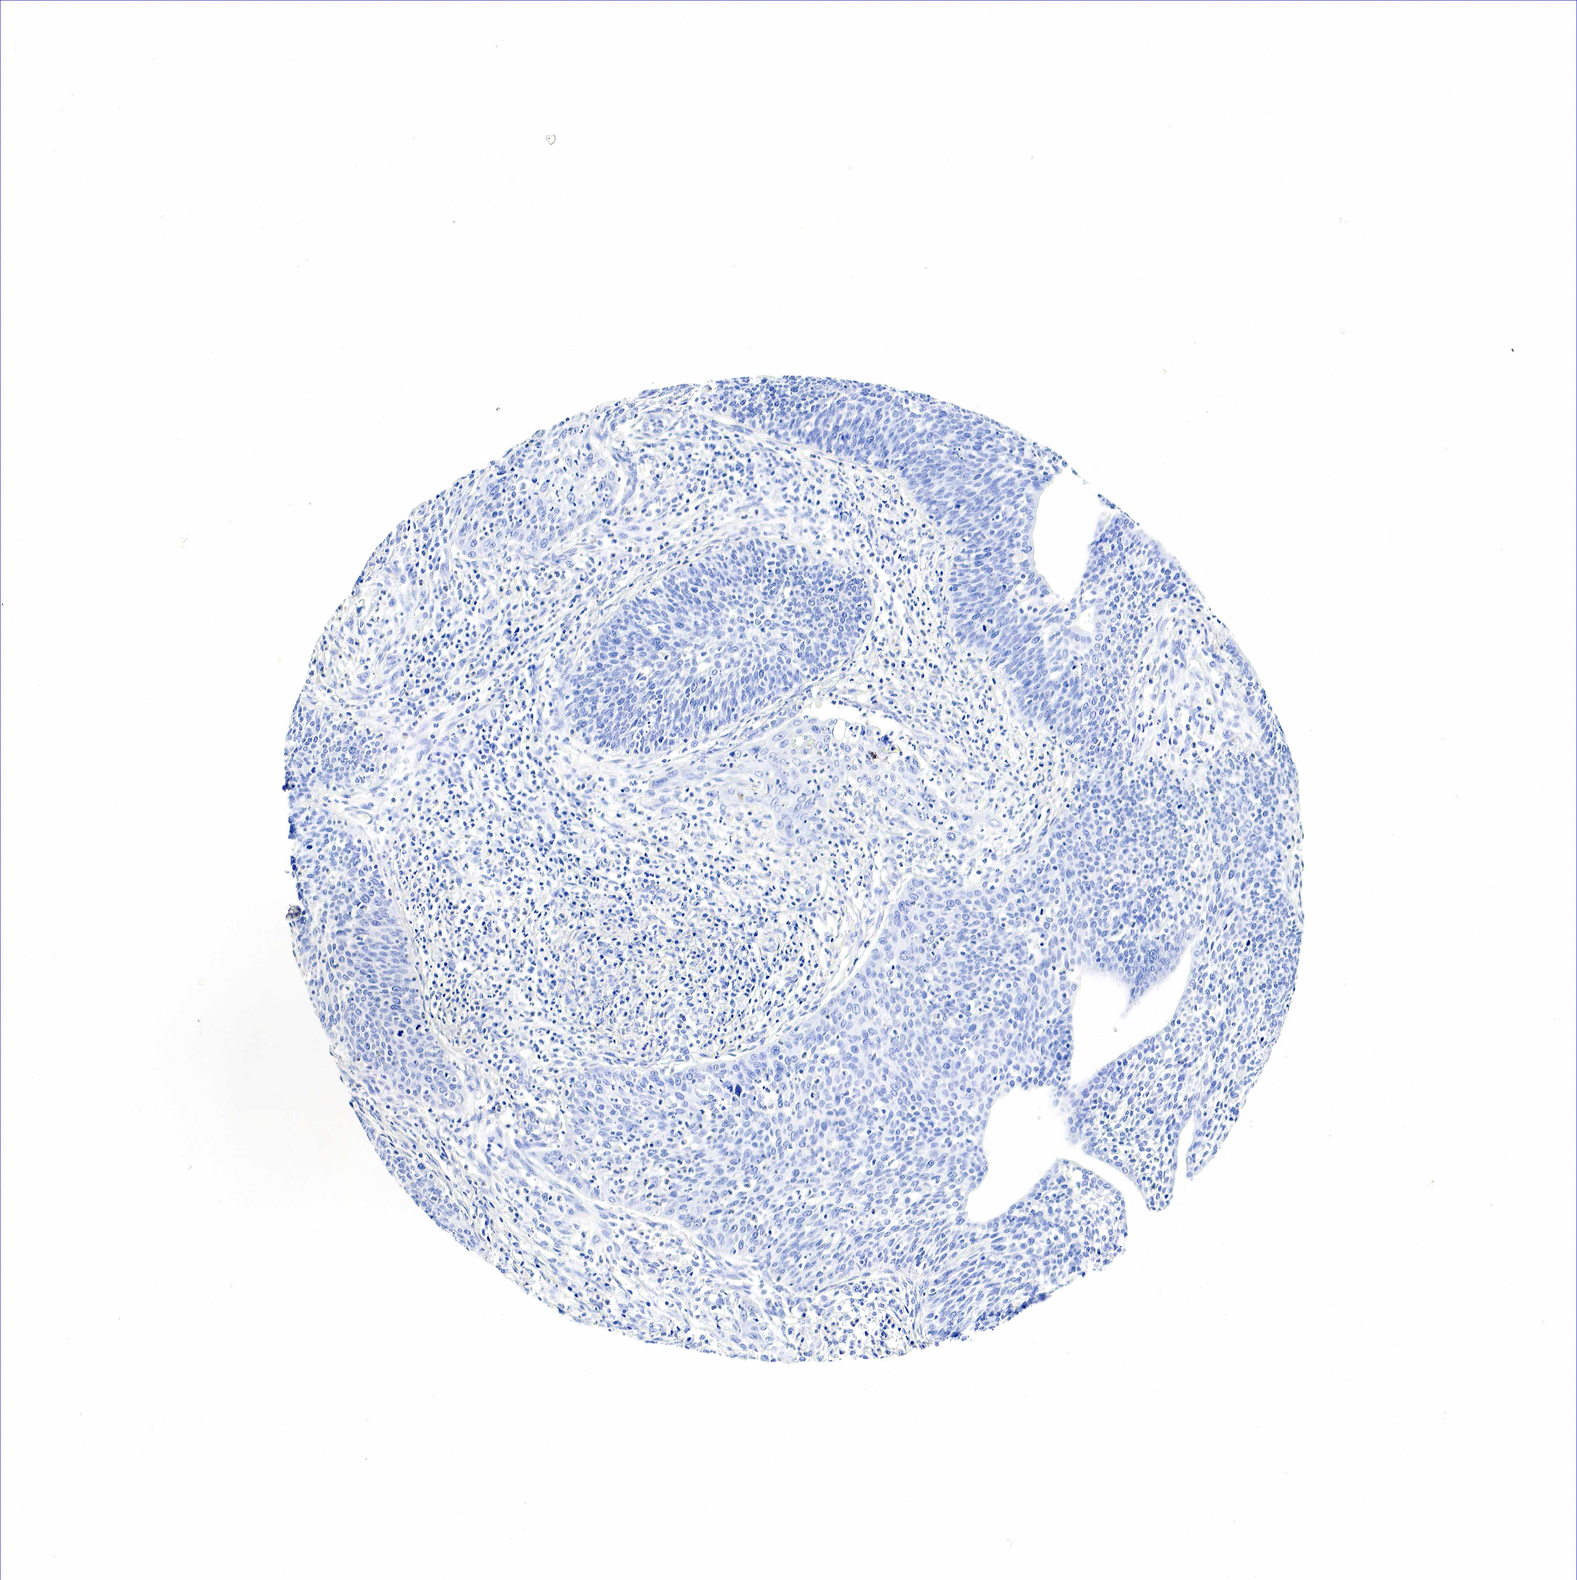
{"staining": {"intensity": "negative", "quantity": "none", "location": "none"}, "tissue": "cervical cancer", "cell_type": "Tumor cells", "image_type": "cancer", "snomed": [{"axis": "morphology", "description": "Squamous cell carcinoma, NOS"}, {"axis": "topography", "description": "Cervix"}], "caption": "This is an IHC image of human squamous cell carcinoma (cervical). There is no staining in tumor cells.", "gene": "GAST", "patient": {"sex": "female", "age": 41}}